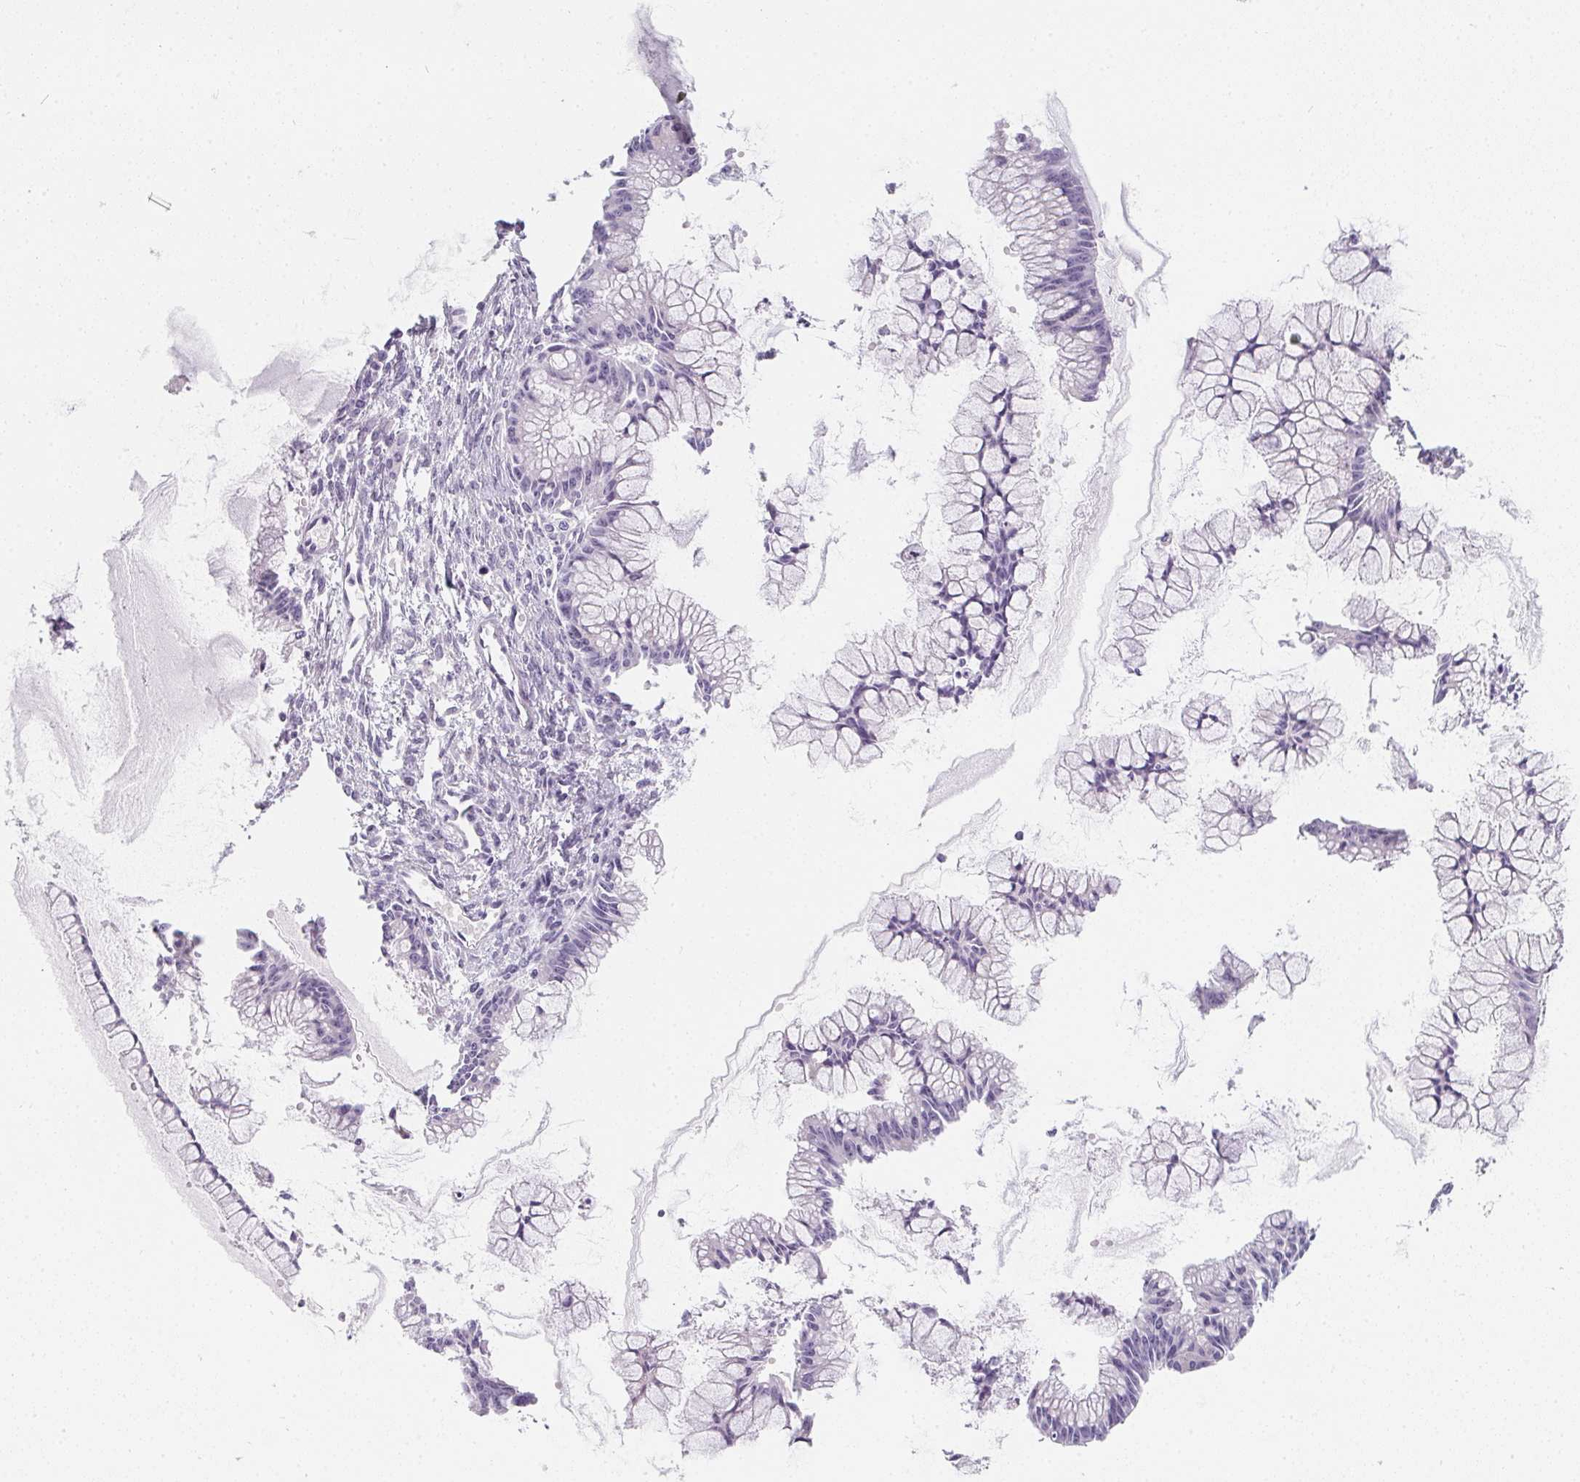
{"staining": {"intensity": "negative", "quantity": "none", "location": "none"}, "tissue": "ovarian cancer", "cell_type": "Tumor cells", "image_type": "cancer", "snomed": [{"axis": "morphology", "description": "Cystadenocarcinoma, mucinous, NOS"}, {"axis": "topography", "description": "Ovary"}], "caption": "There is no significant expression in tumor cells of ovarian mucinous cystadenocarcinoma.", "gene": "MAP1A", "patient": {"sex": "female", "age": 41}}